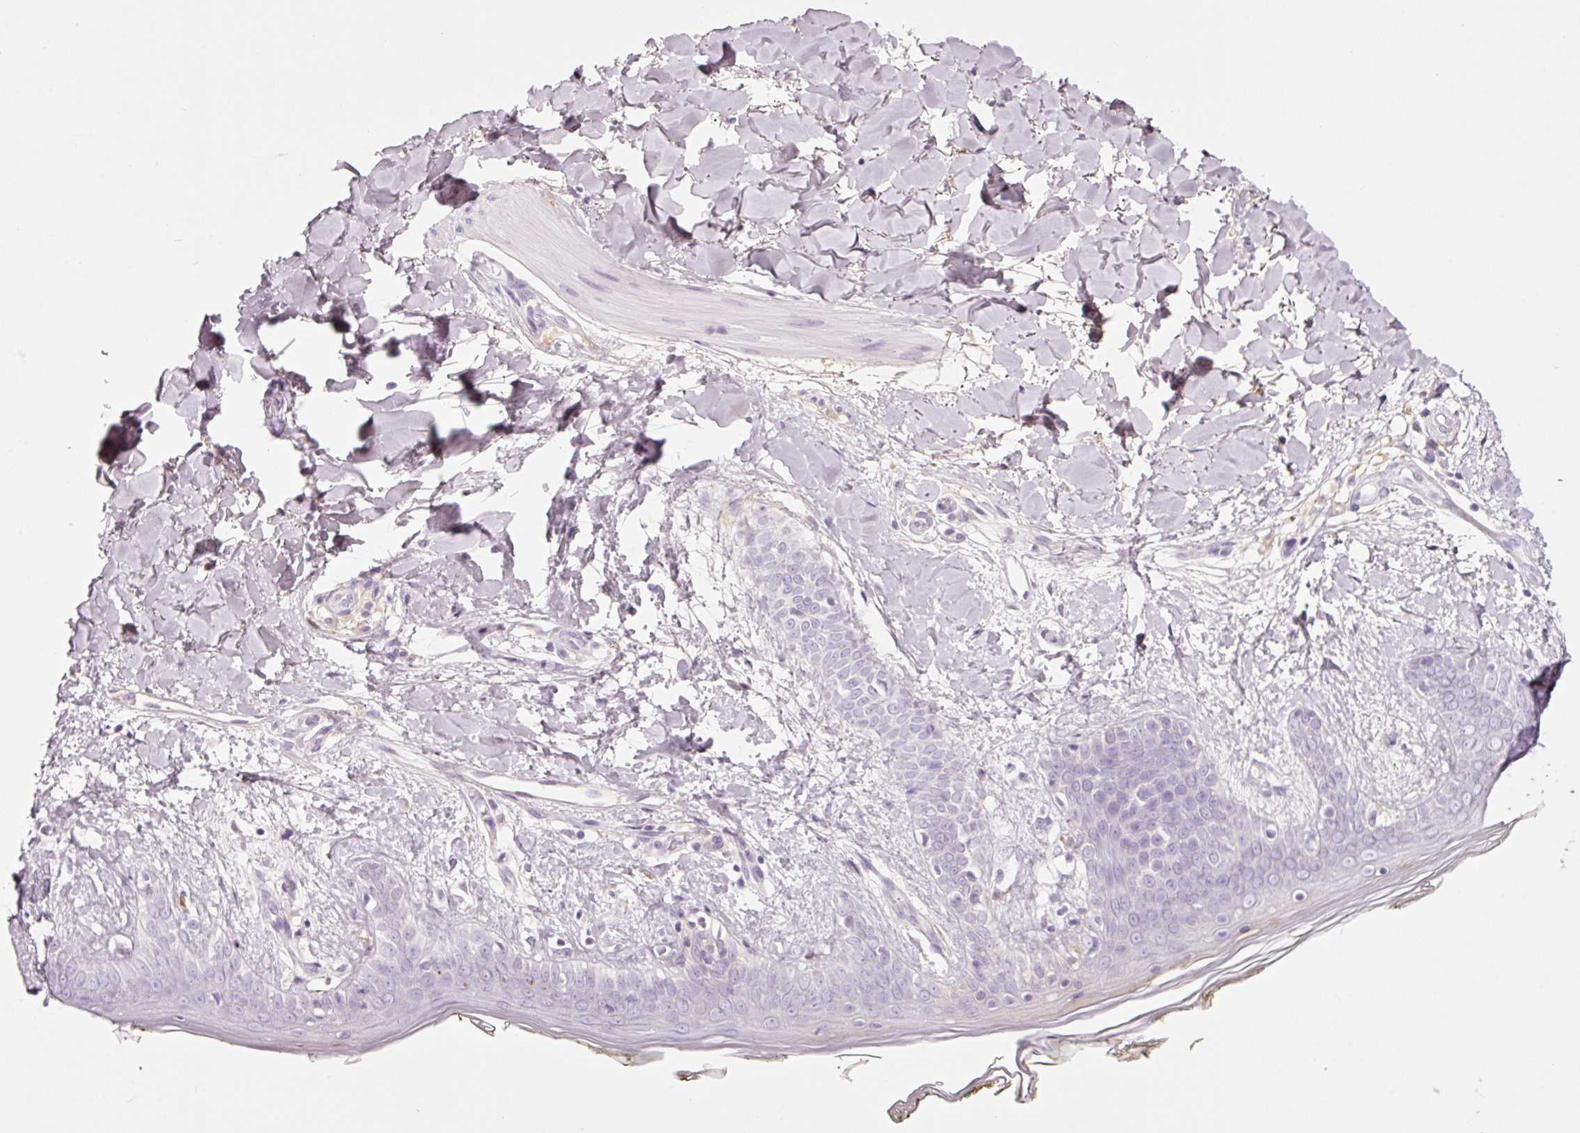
{"staining": {"intensity": "negative", "quantity": "none", "location": "none"}, "tissue": "skin", "cell_type": "Fibroblasts", "image_type": "normal", "snomed": [{"axis": "morphology", "description": "Normal tissue, NOS"}, {"axis": "topography", "description": "Skin"}], "caption": "The immunohistochemistry micrograph has no significant expression in fibroblasts of skin. The staining was performed using DAB (3,3'-diaminobenzidine) to visualize the protein expression in brown, while the nuclei were stained in blue with hematoxylin (Magnification: 20x).", "gene": "KLF1", "patient": {"sex": "female", "age": 34}}